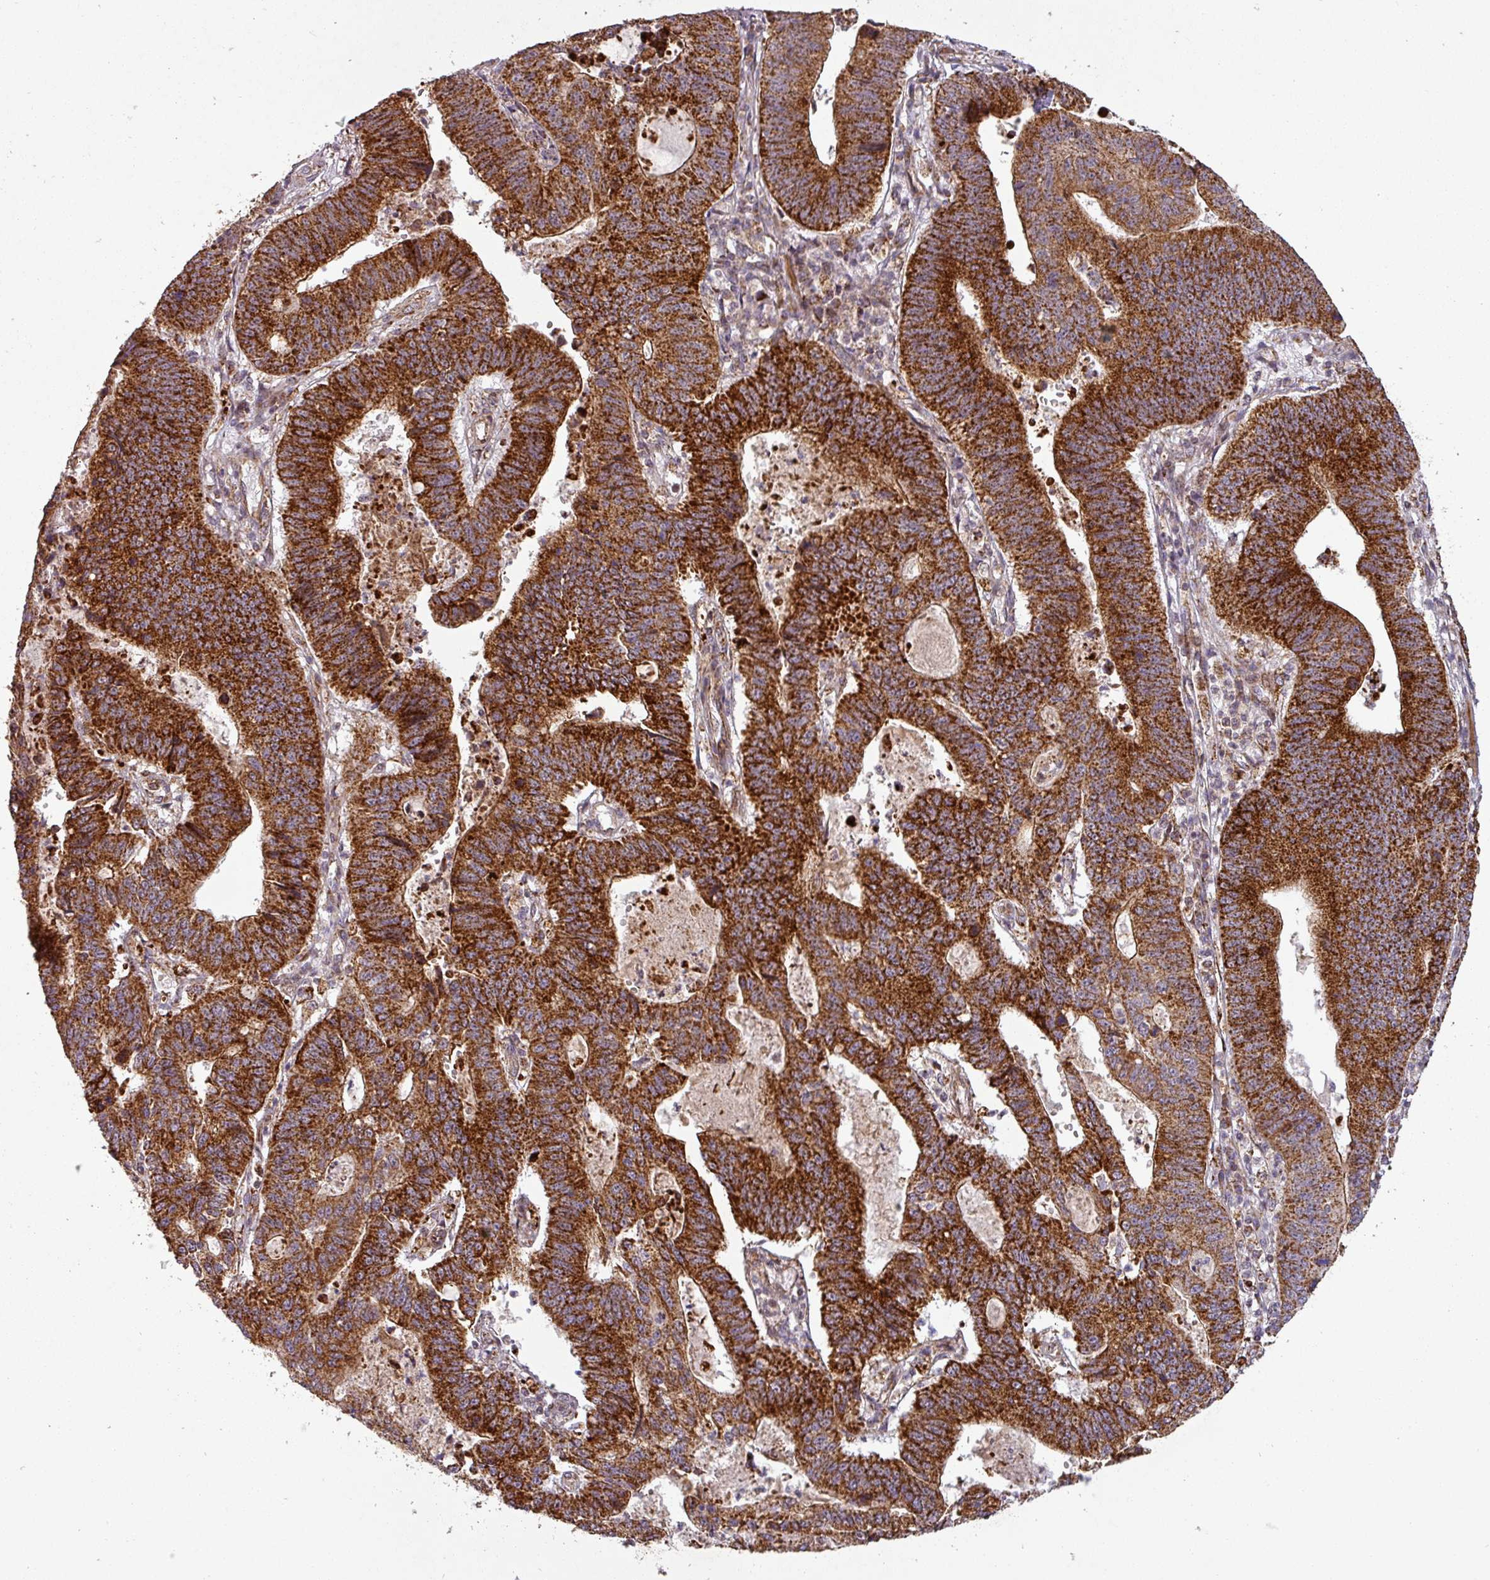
{"staining": {"intensity": "strong", "quantity": ">75%", "location": "cytoplasmic/membranous"}, "tissue": "stomach cancer", "cell_type": "Tumor cells", "image_type": "cancer", "snomed": [{"axis": "morphology", "description": "Adenocarcinoma, NOS"}, {"axis": "topography", "description": "Stomach"}], "caption": "The image displays a brown stain indicating the presence of a protein in the cytoplasmic/membranous of tumor cells in stomach adenocarcinoma.", "gene": "GPD2", "patient": {"sex": "male", "age": 59}}